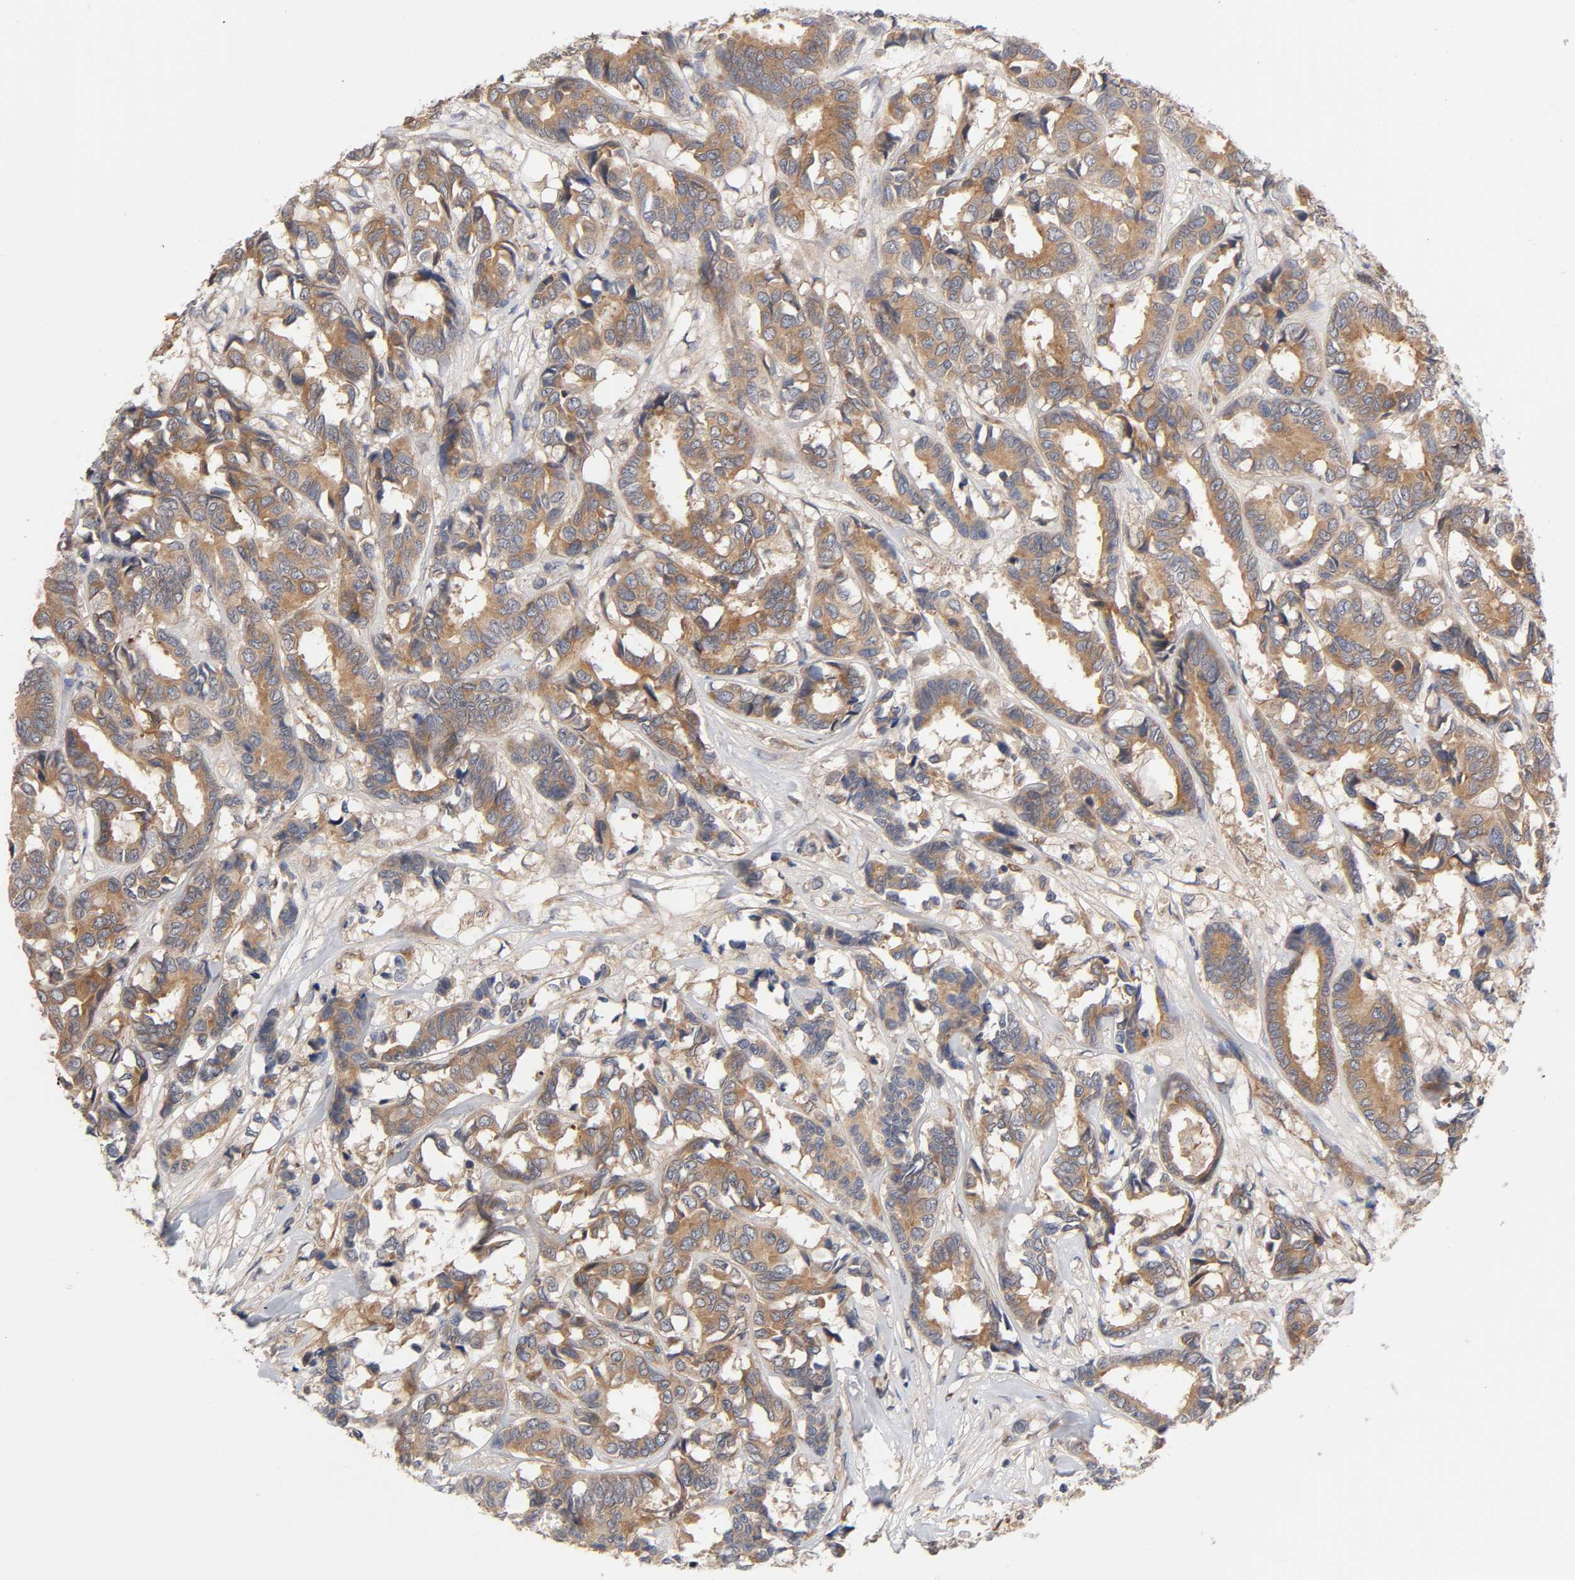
{"staining": {"intensity": "moderate", "quantity": ">75%", "location": "cytoplasmic/membranous"}, "tissue": "breast cancer", "cell_type": "Tumor cells", "image_type": "cancer", "snomed": [{"axis": "morphology", "description": "Duct carcinoma"}, {"axis": "topography", "description": "Breast"}], "caption": "Immunohistochemistry (IHC) photomicrograph of breast cancer (invasive ductal carcinoma) stained for a protein (brown), which exhibits medium levels of moderate cytoplasmic/membranous staining in approximately >75% of tumor cells.", "gene": "RAB13", "patient": {"sex": "female", "age": 87}}